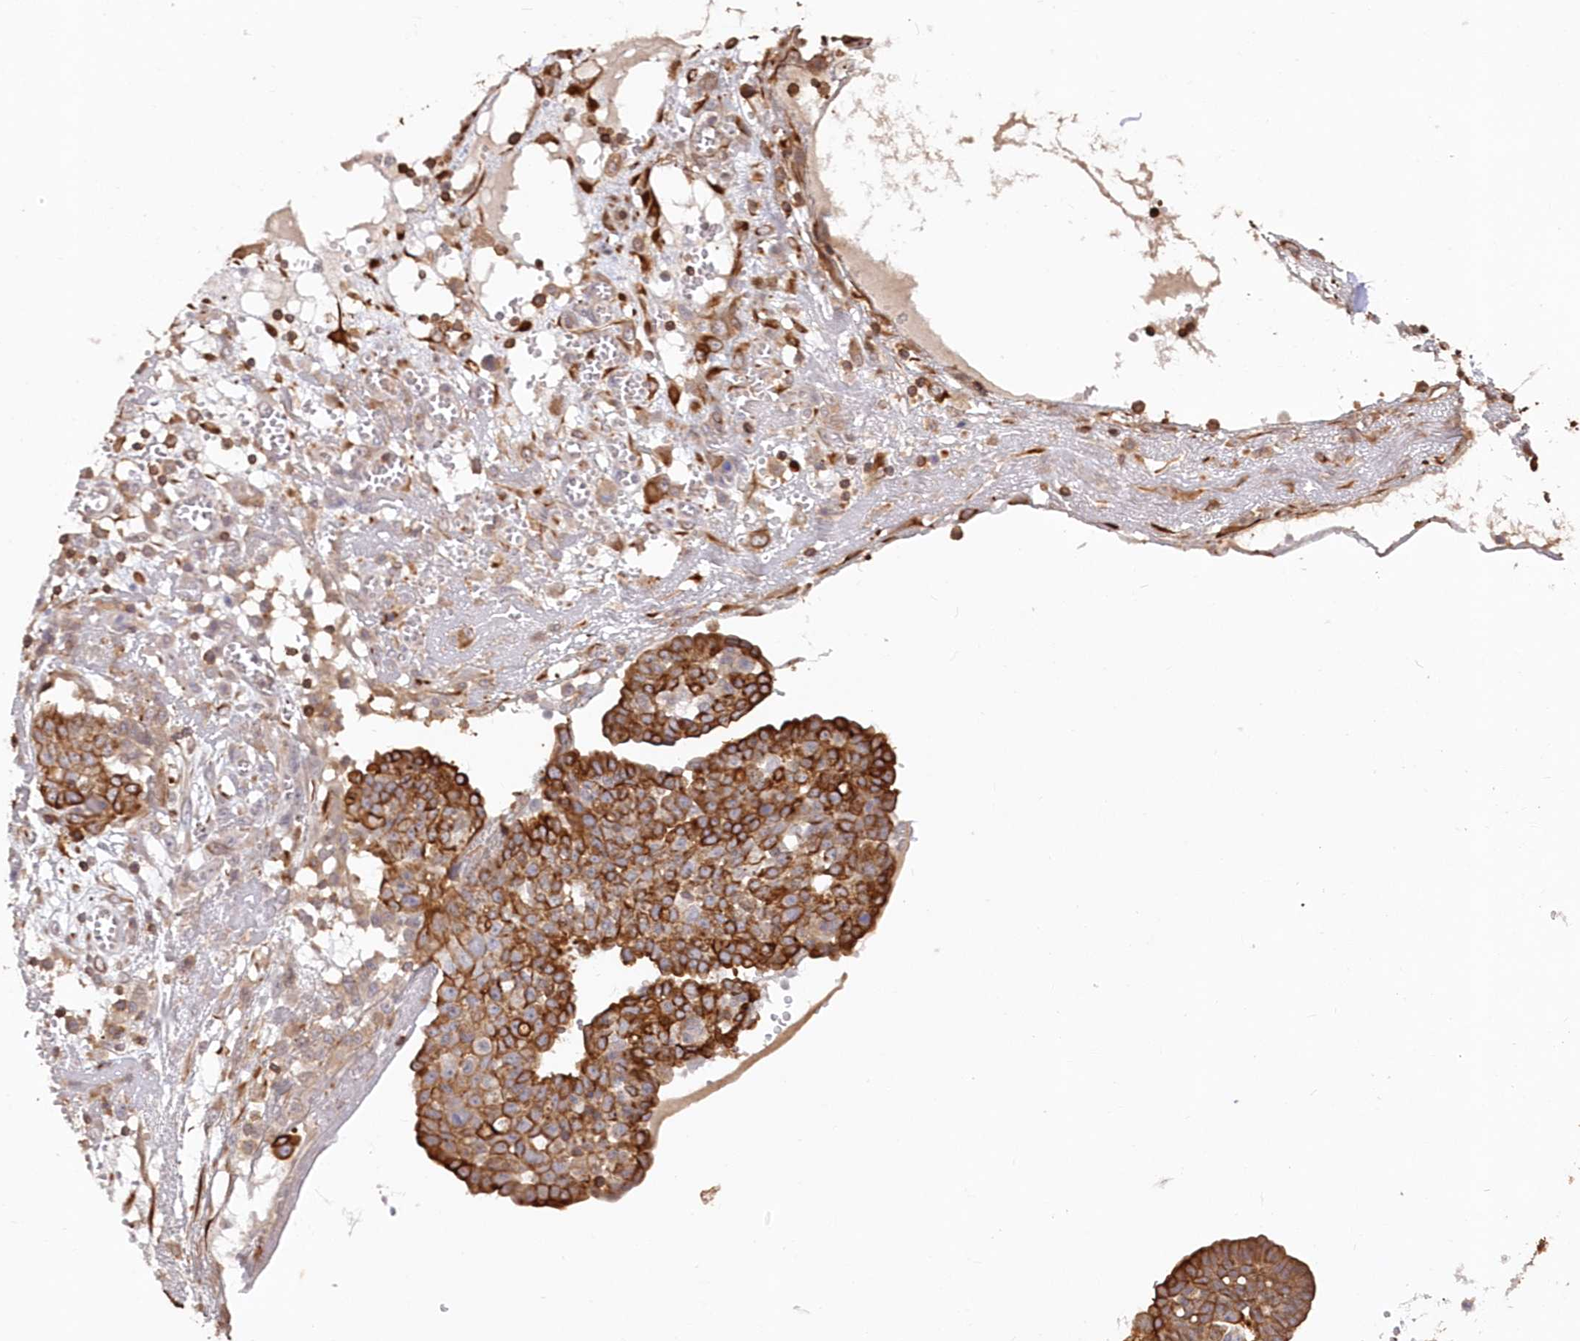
{"staining": {"intensity": "strong", "quantity": ">75%", "location": "cytoplasmic/membranous"}, "tissue": "ovarian cancer", "cell_type": "Tumor cells", "image_type": "cancer", "snomed": [{"axis": "morphology", "description": "Cystadenocarcinoma, serous, NOS"}, {"axis": "topography", "description": "Soft tissue"}, {"axis": "topography", "description": "Ovary"}], "caption": "This image demonstrates immunohistochemistry staining of human ovarian cancer (serous cystadenocarcinoma), with high strong cytoplasmic/membranous positivity in about >75% of tumor cells.", "gene": "SNED1", "patient": {"sex": "female", "age": 57}}